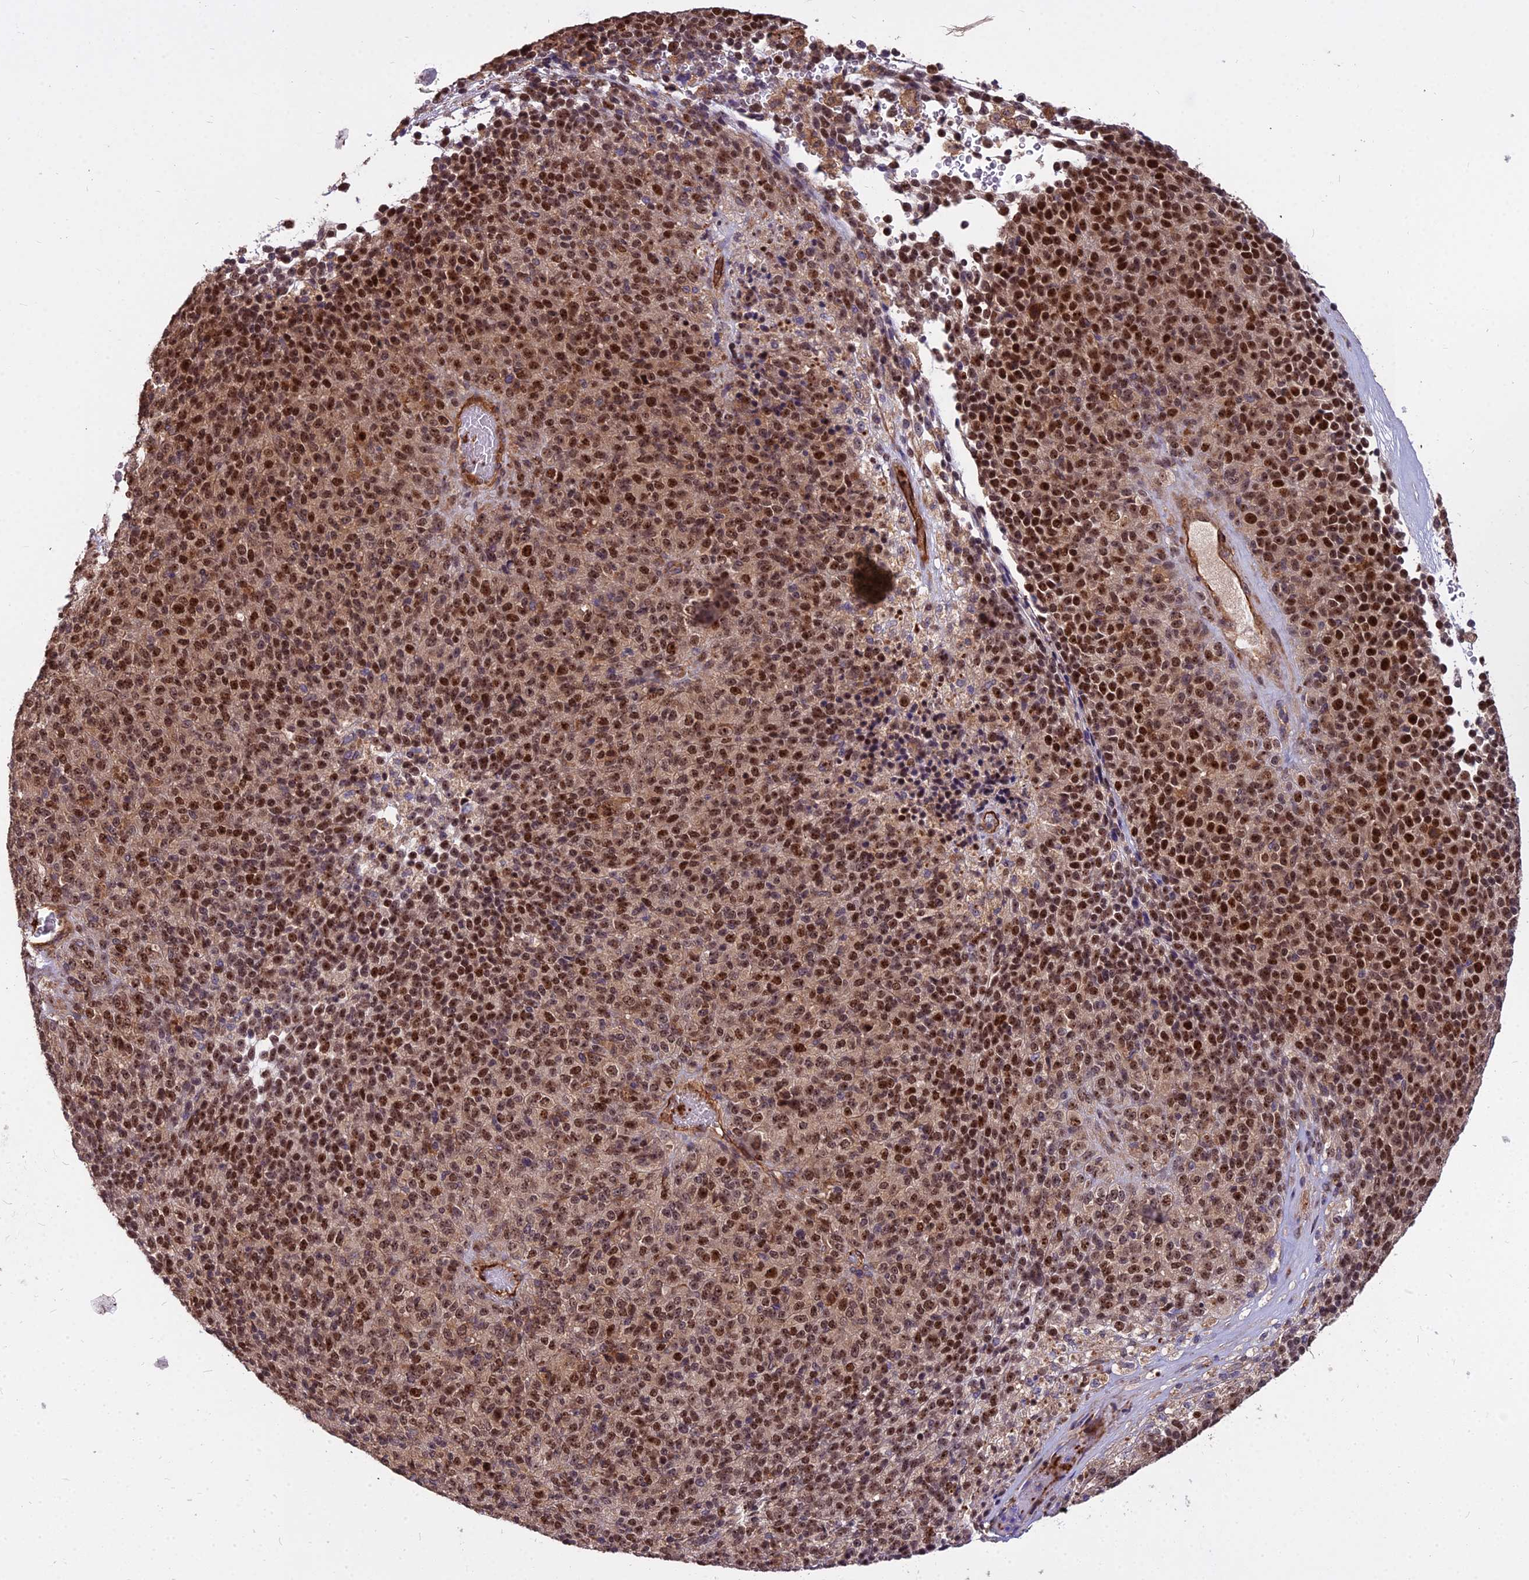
{"staining": {"intensity": "strong", "quantity": ">75%", "location": "nuclear"}, "tissue": "melanoma", "cell_type": "Tumor cells", "image_type": "cancer", "snomed": [{"axis": "morphology", "description": "Malignant melanoma, Metastatic site"}, {"axis": "topography", "description": "Brain"}], "caption": "Melanoma stained for a protein exhibits strong nuclear positivity in tumor cells.", "gene": "TCEA3", "patient": {"sex": "female", "age": 56}}